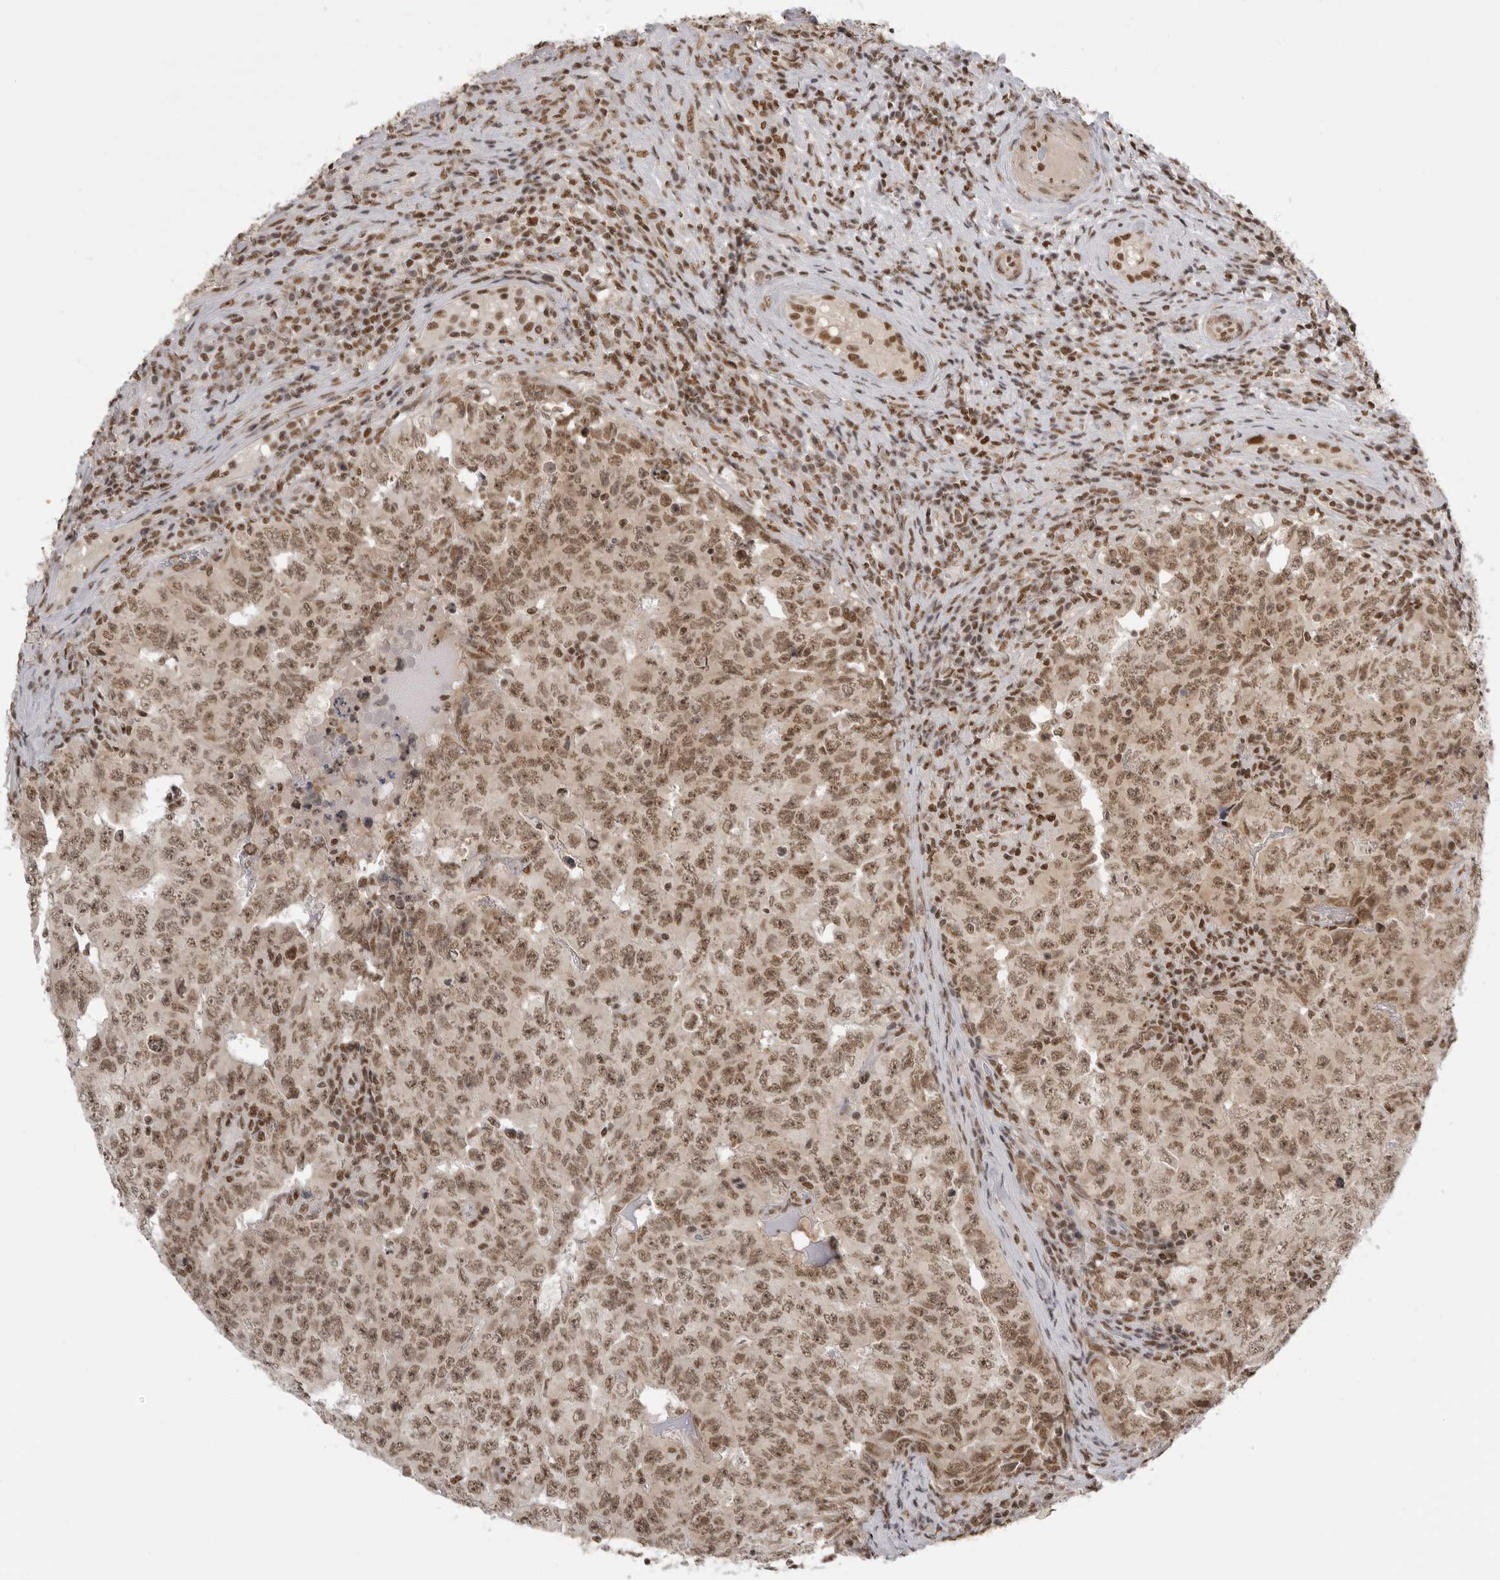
{"staining": {"intensity": "moderate", "quantity": ">75%", "location": "nuclear"}, "tissue": "testis cancer", "cell_type": "Tumor cells", "image_type": "cancer", "snomed": [{"axis": "morphology", "description": "Carcinoma, Embryonal, NOS"}, {"axis": "topography", "description": "Testis"}], "caption": "This is a micrograph of immunohistochemistry staining of testis embryonal carcinoma, which shows moderate staining in the nuclear of tumor cells.", "gene": "RPA2", "patient": {"sex": "male", "age": 26}}